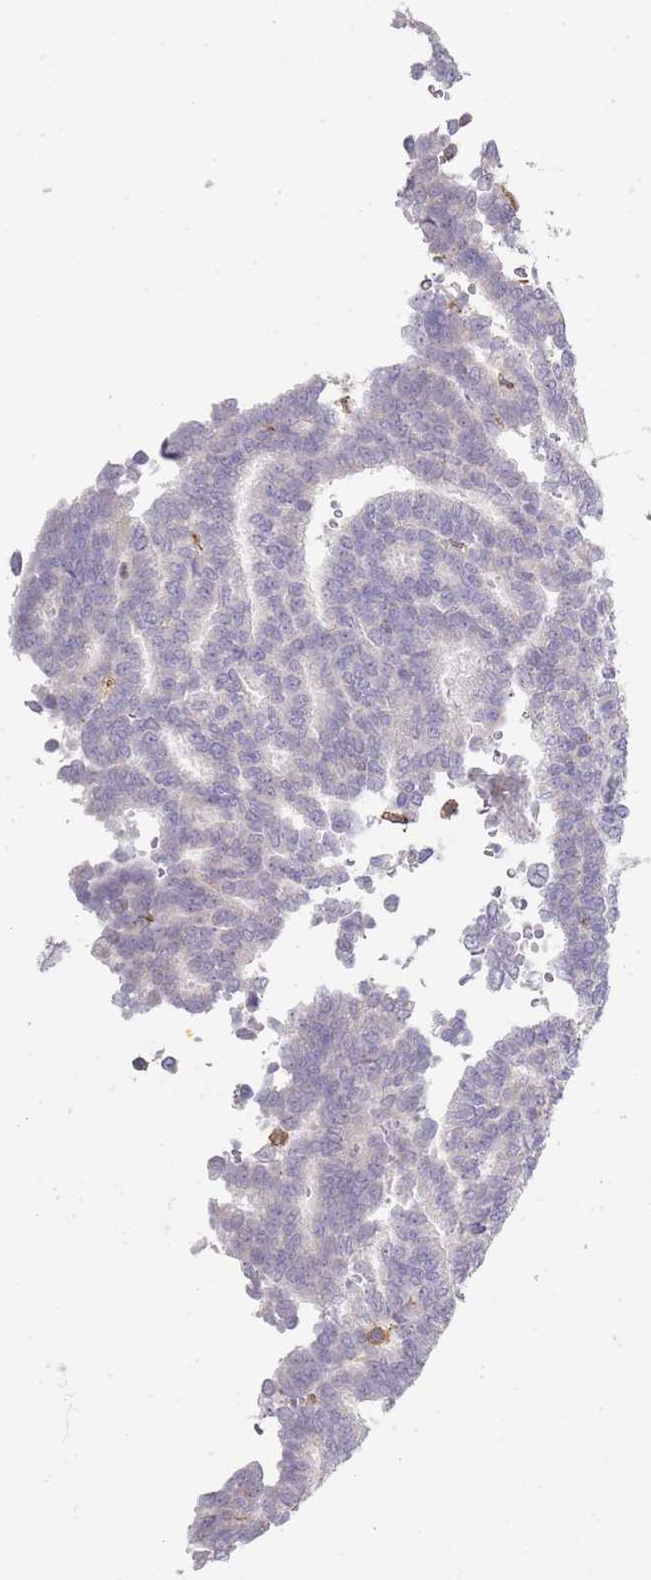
{"staining": {"intensity": "negative", "quantity": "none", "location": "none"}, "tissue": "thyroid cancer", "cell_type": "Tumor cells", "image_type": "cancer", "snomed": [{"axis": "morphology", "description": "Papillary adenocarcinoma, NOS"}, {"axis": "topography", "description": "Thyroid gland"}], "caption": "Tumor cells show no significant staining in thyroid papillary adenocarcinoma.", "gene": "LPXN", "patient": {"sex": "female", "age": 35}}